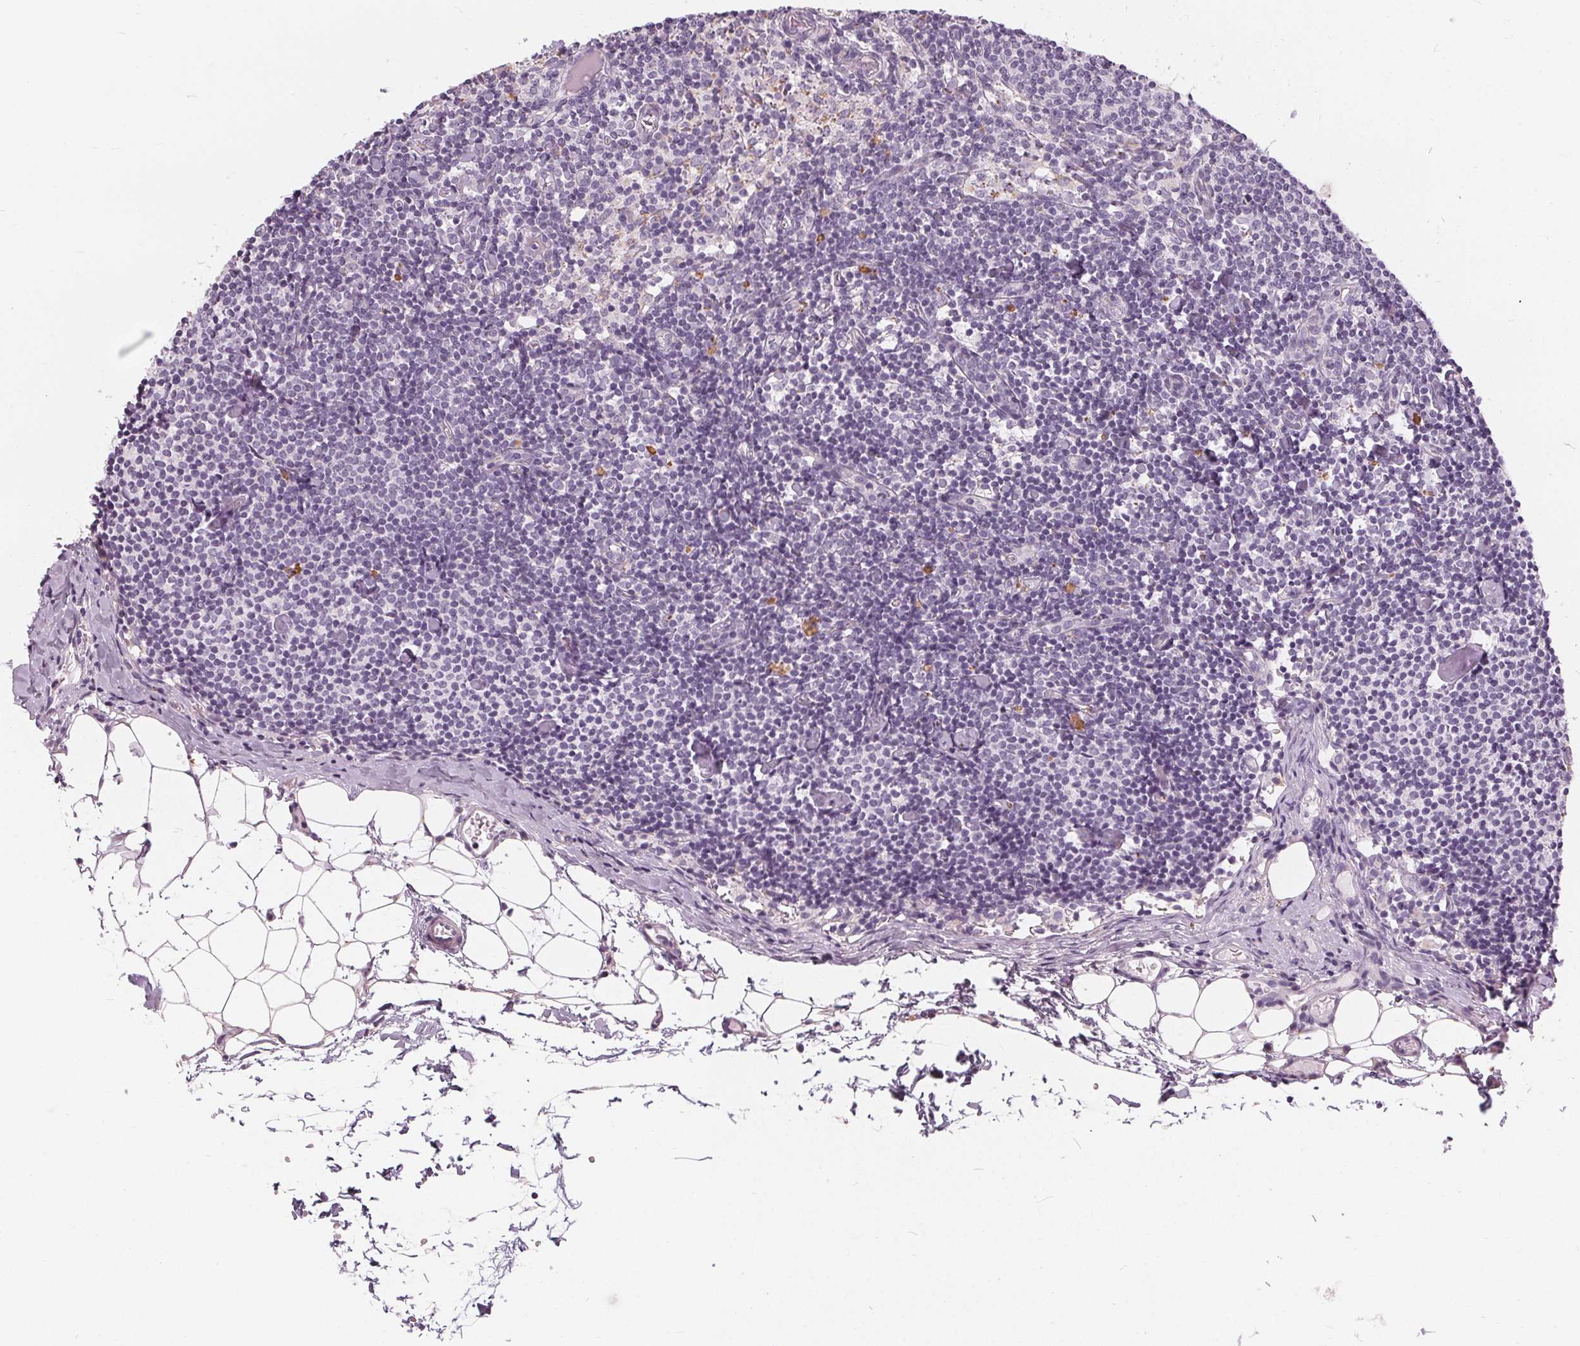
{"staining": {"intensity": "negative", "quantity": "none", "location": "none"}, "tissue": "lymph node", "cell_type": "Germinal center cells", "image_type": "normal", "snomed": [{"axis": "morphology", "description": "Normal tissue, NOS"}, {"axis": "topography", "description": "Lymph node"}], "caption": "Immunohistochemistry (IHC) of normal human lymph node displays no positivity in germinal center cells.", "gene": "HOPX", "patient": {"sex": "female", "age": 41}}